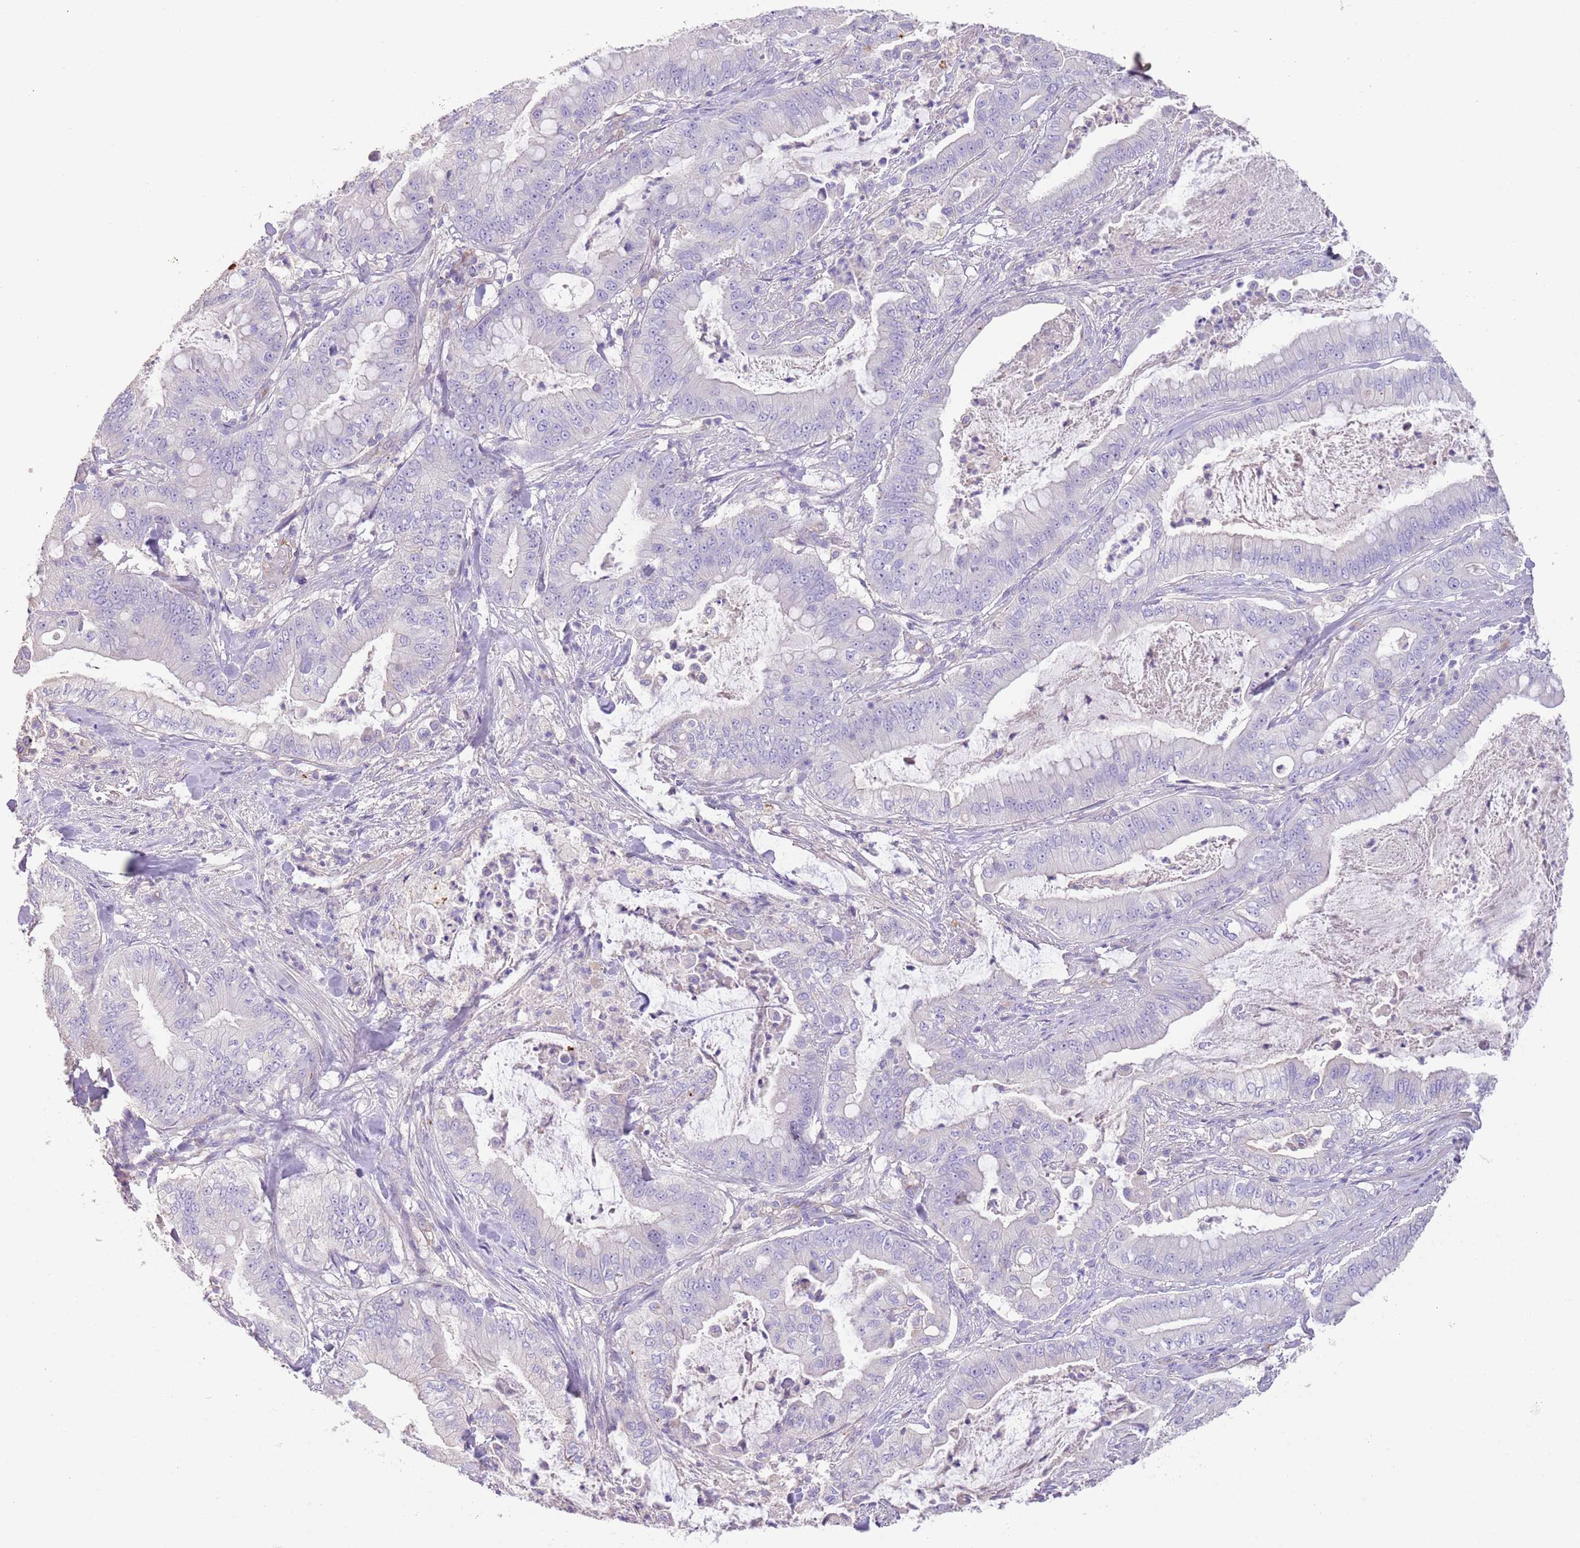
{"staining": {"intensity": "negative", "quantity": "none", "location": "none"}, "tissue": "pancreatic cancer", "cell_type": "Tumor cells", "image_type": "cancer", "snomed": [{"axis": "morphology", "description": "Adenocarcinoma, NOS"}, {"axis": "topography", "description": "Pancreas"}], "caption": "Immunohistochemistry image of pancreatic cancer stained for a protein (brown), which shows no staining in tumor cells.", "gene": "SFTPA1", "patient": {"sex": "male", "age": 71}}